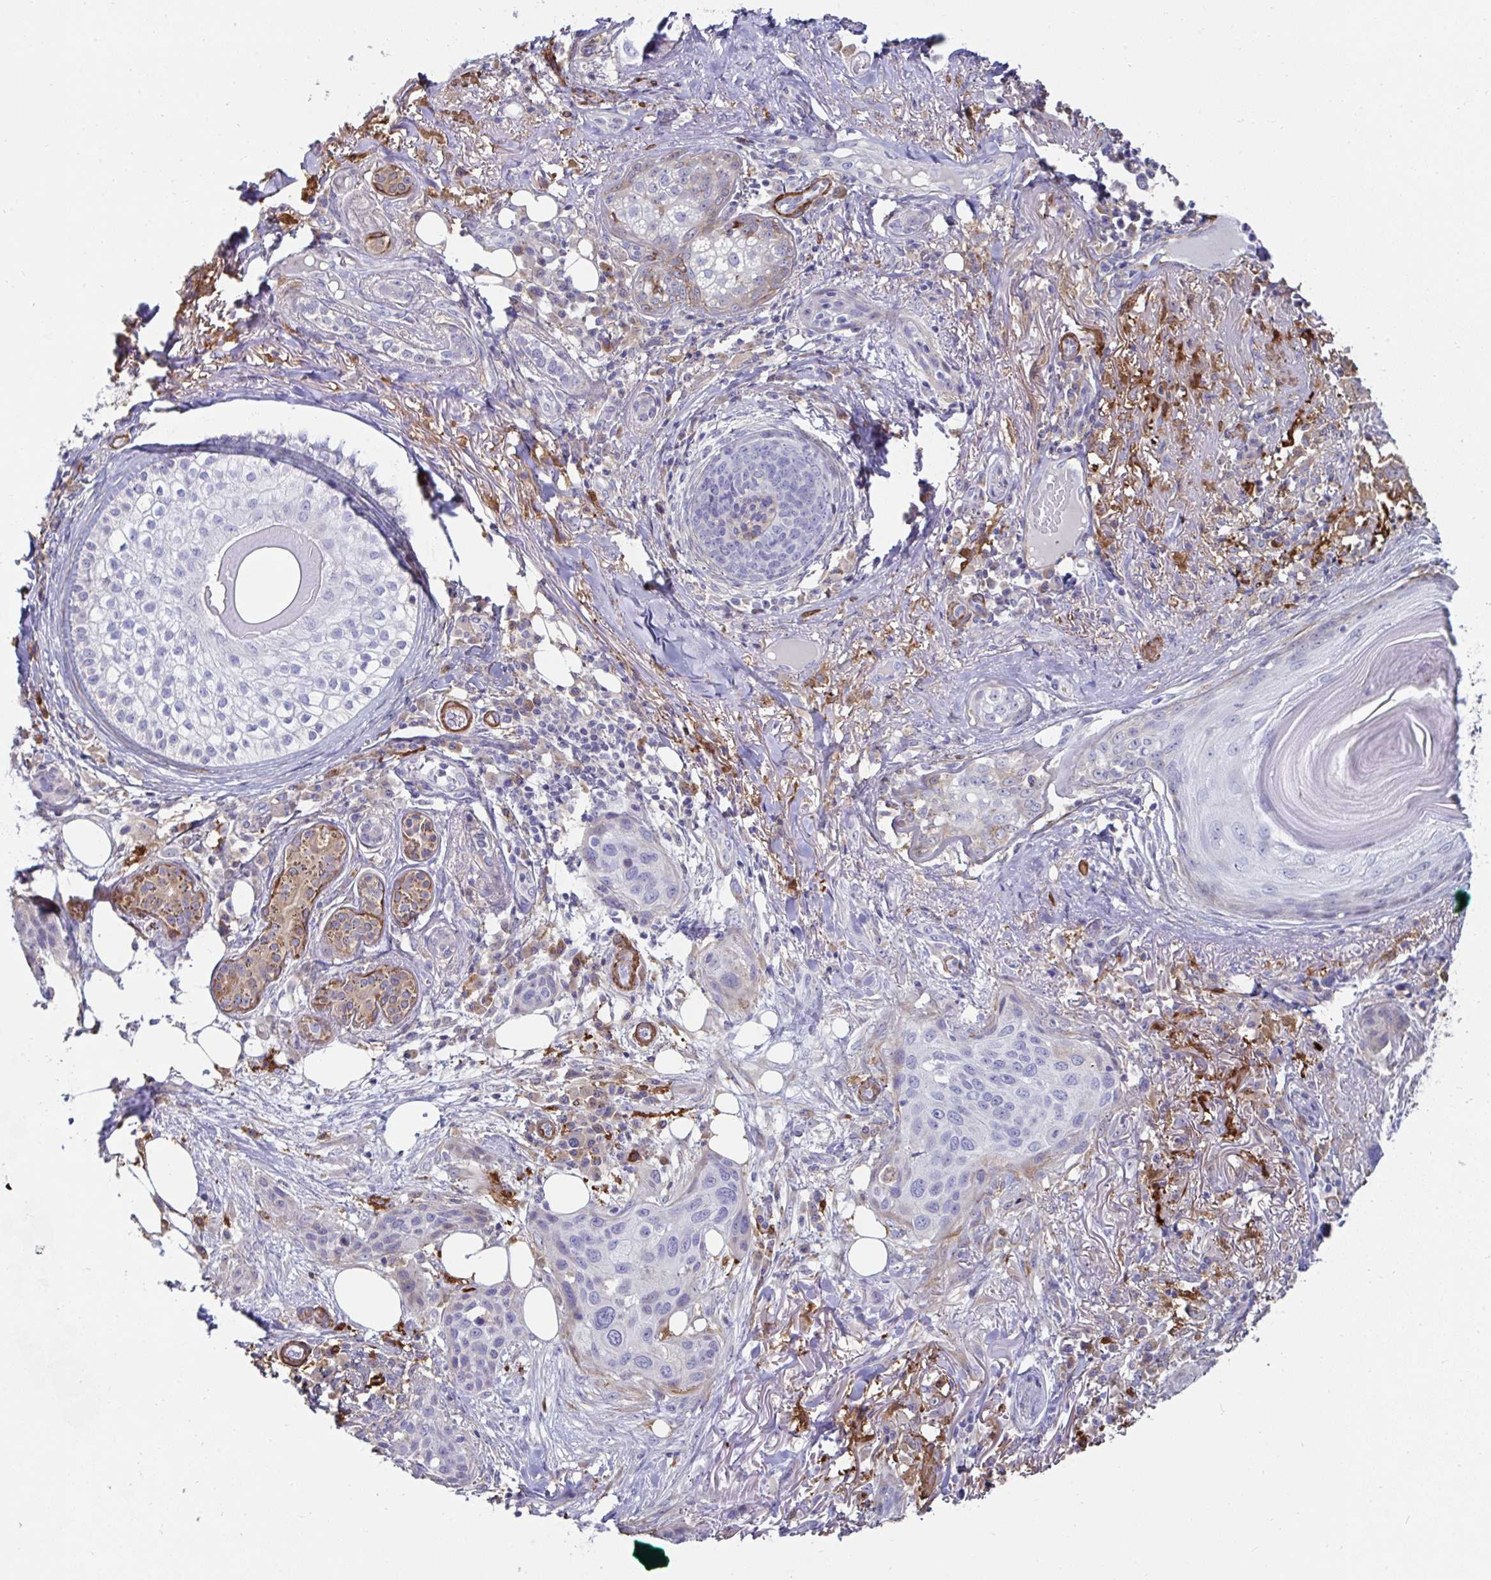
{"staining": {"intensity": "negative", "quantity": "none", "location": "none"}, "tissue": "skin cancer", "cell_type": "Tumor cells", "image_type": "cancer", "snomed": [{"axis": "morphology", "description": "Squamous cell carcinoma, NOS"}, {"axis": "topography", "description": "Skin"}], "caption": "A photomicrograph of human skin squamous cell carcinoma is negative for staining in tumor cells.", "gene": "FBXL13", "patient": {"sex": "female", "age": 87}}